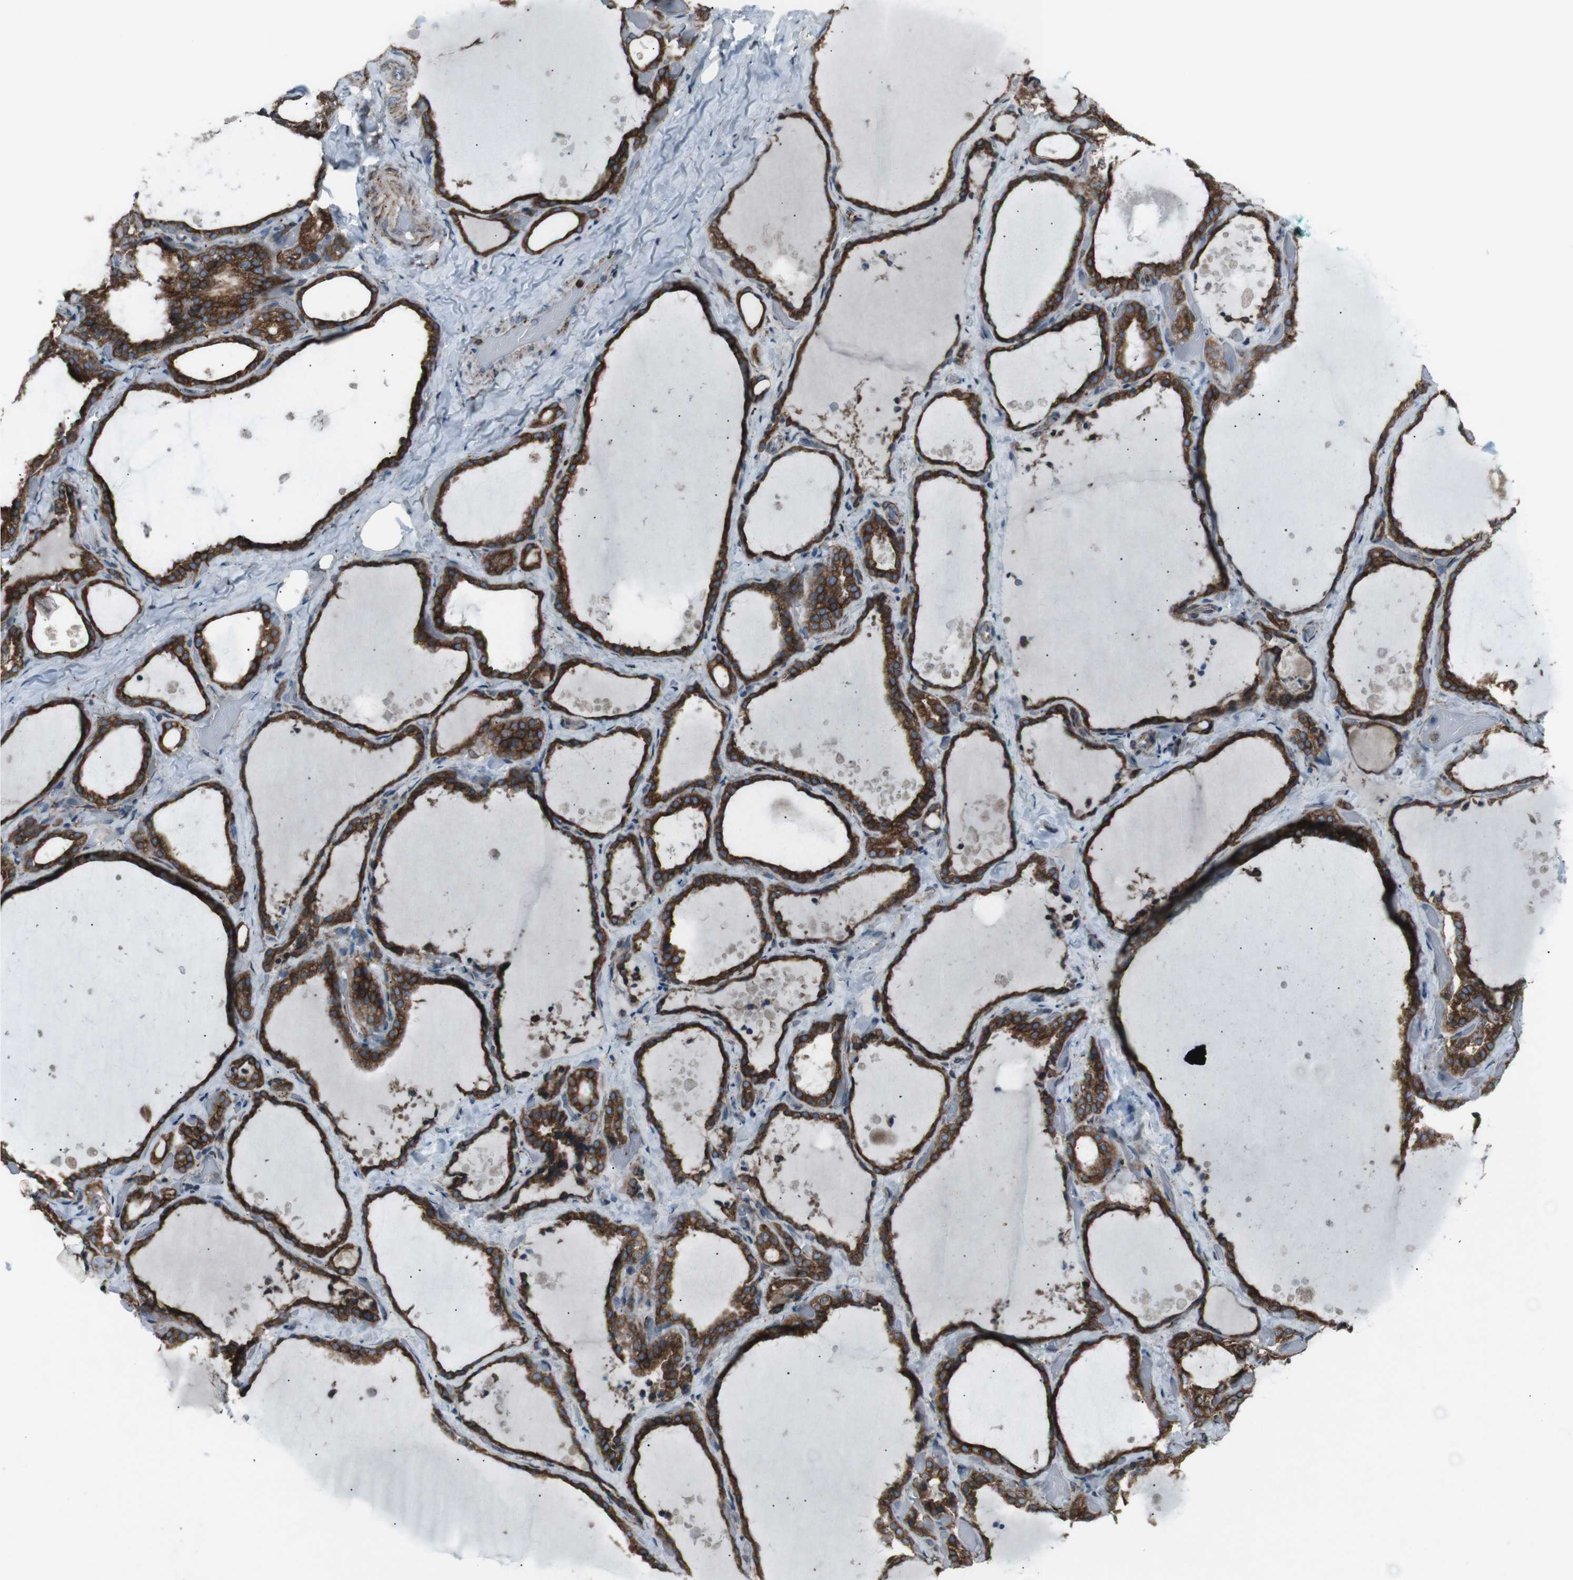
{"staining": {"intensity": "strong", "quantity": ">75%", "location": "cytoplasmic/membranous"}, "tissue": "thyroid gland", "cell_type": "Glandular cells", "image_type": "normal", "snomed": [{"axis": "morphology", "description": "Normal tissue, NOS"}, {"axis": "topography", "description": "Thyroid gland"}], "caption": "Strong cytoplasmic/membranous protein expression is seen in about >75% of glandular cells in thyroid gland.", "gene": "LNPK", "patient": {"sex": "female", "age": 44}}